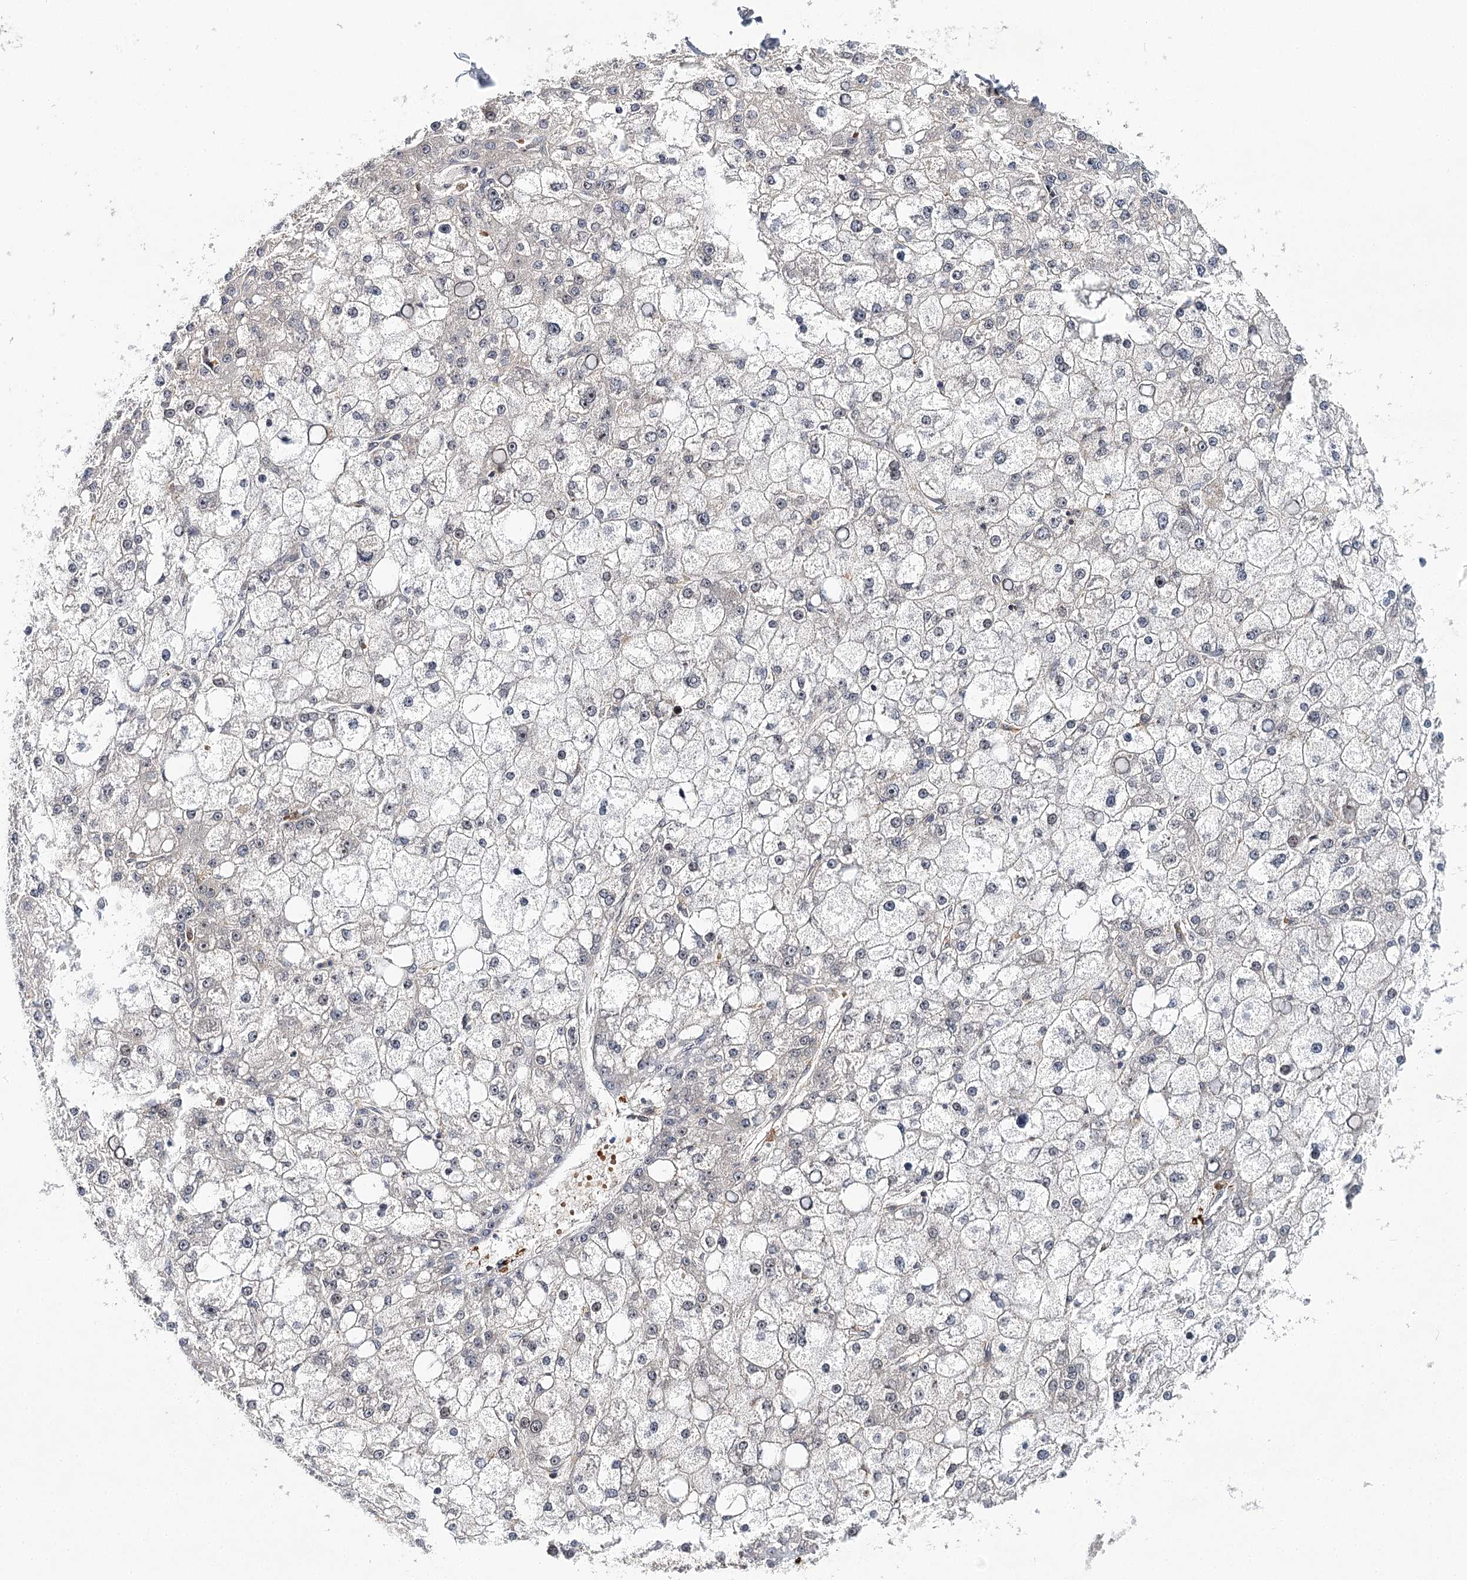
{"staining": {"intensity": "negative", "quantity": "none", "location": "none"}, "tissue": "liver cancer", "cell_type": "Tumor cells", "image_type": "cancer", "snomed": [{"axis": "morphology", "description": "Carcinoma, Hepatocellular, NOS"}, {"axis": "topography", "description": "Liver"}], "caption": "Tumor cells show no significant staining in hepatocellular carcinoma (liver). Nuclei are stained in blue.", "gene": "WDR36", "patient": {"sex": "male", "age": 67}}